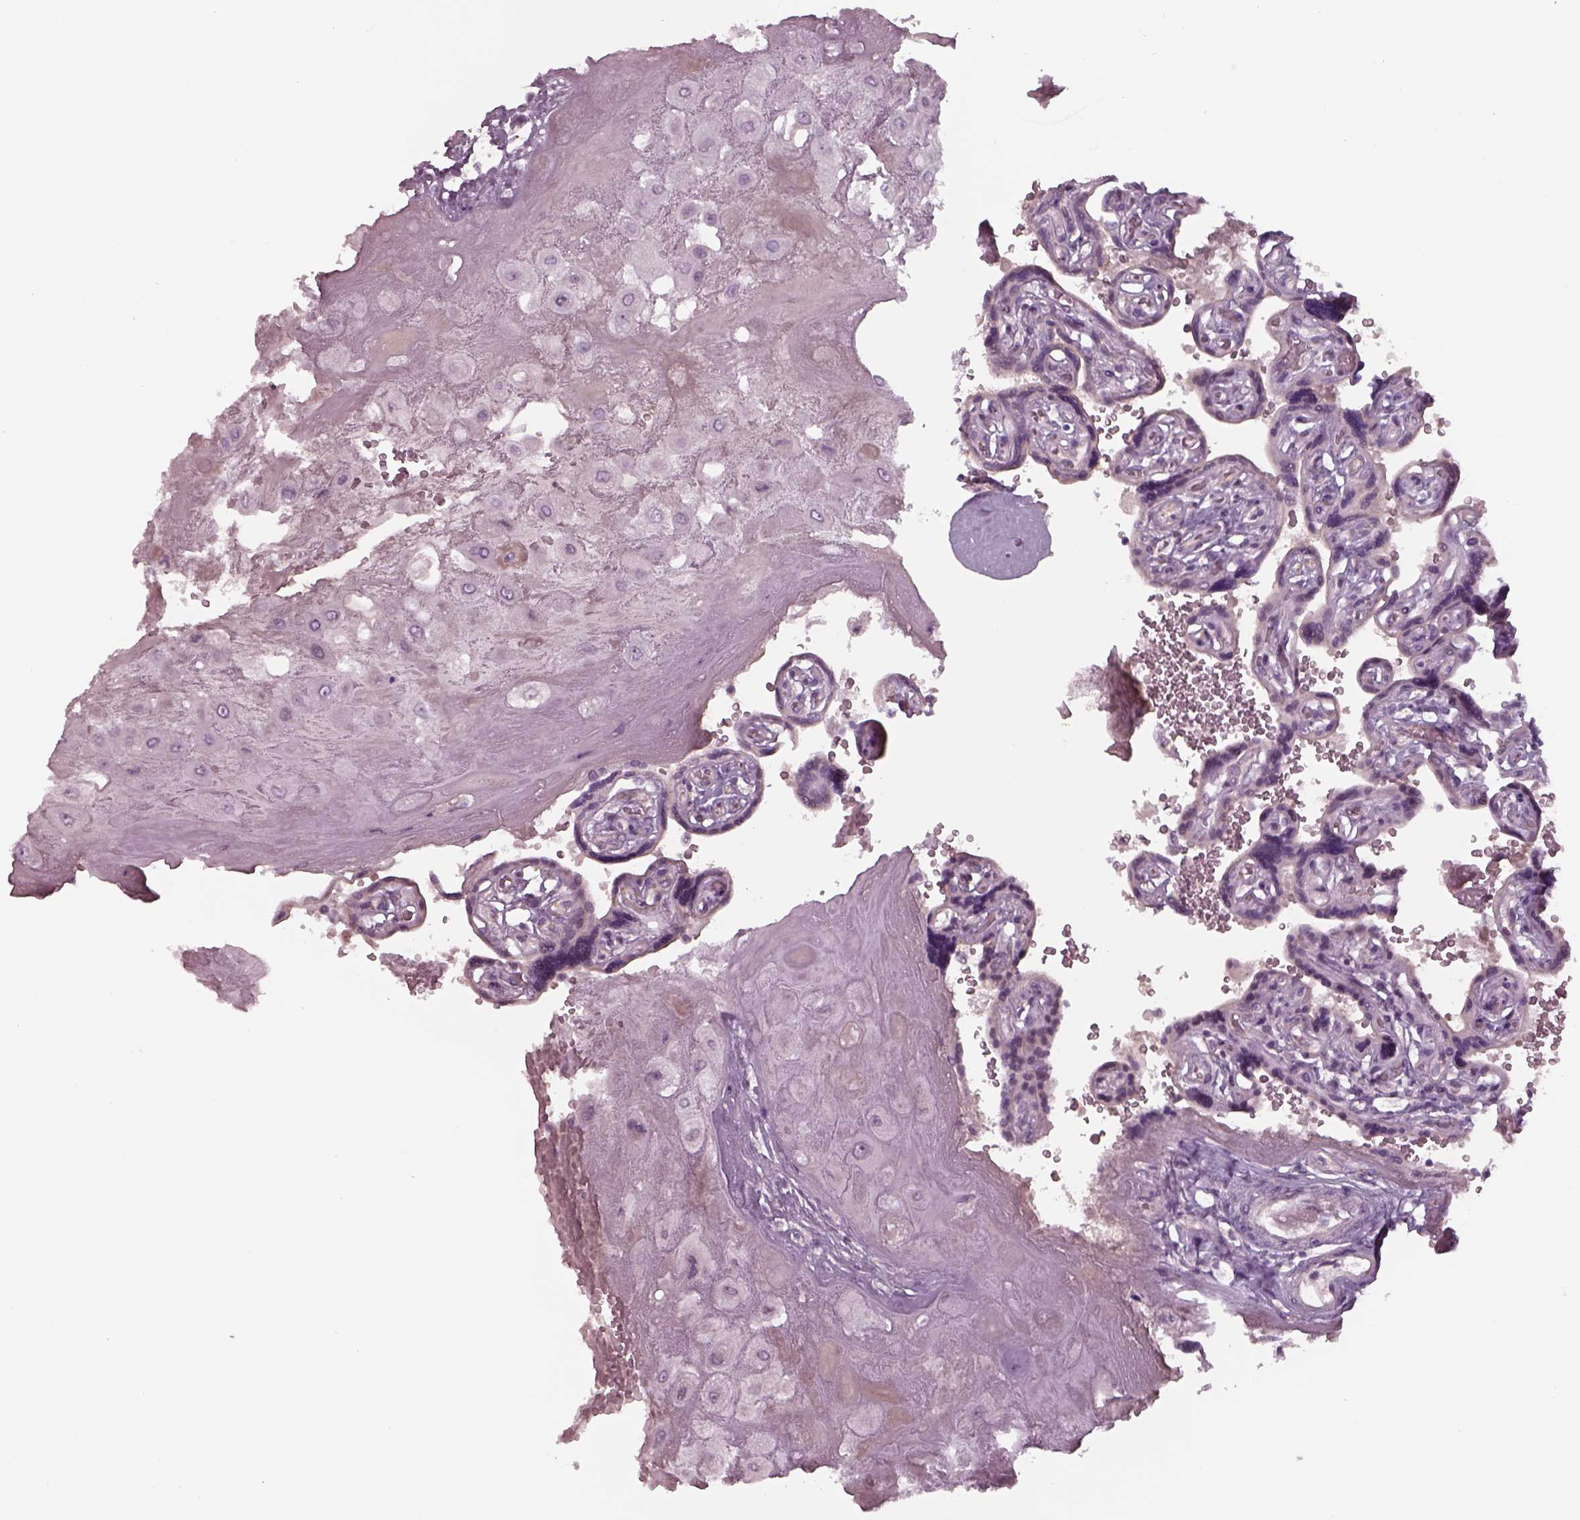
{"staining": {"intensity": "negative", "quantity": "none", "location": "none"}, "tissue": "placenta", "cell_type": "Decidual cells", "image_type": "normal", "snomed": [{"axis": "morphology", "description": "Normal tissue, NOS"}, {"axis": "topography", "description": "Placenta"}], "caption": "Photomicrograph shows no protein staining in decidual cells of normal placenta.", "gene": "SEPTIN14", "patient": {"sex": "female", "age": 32}}